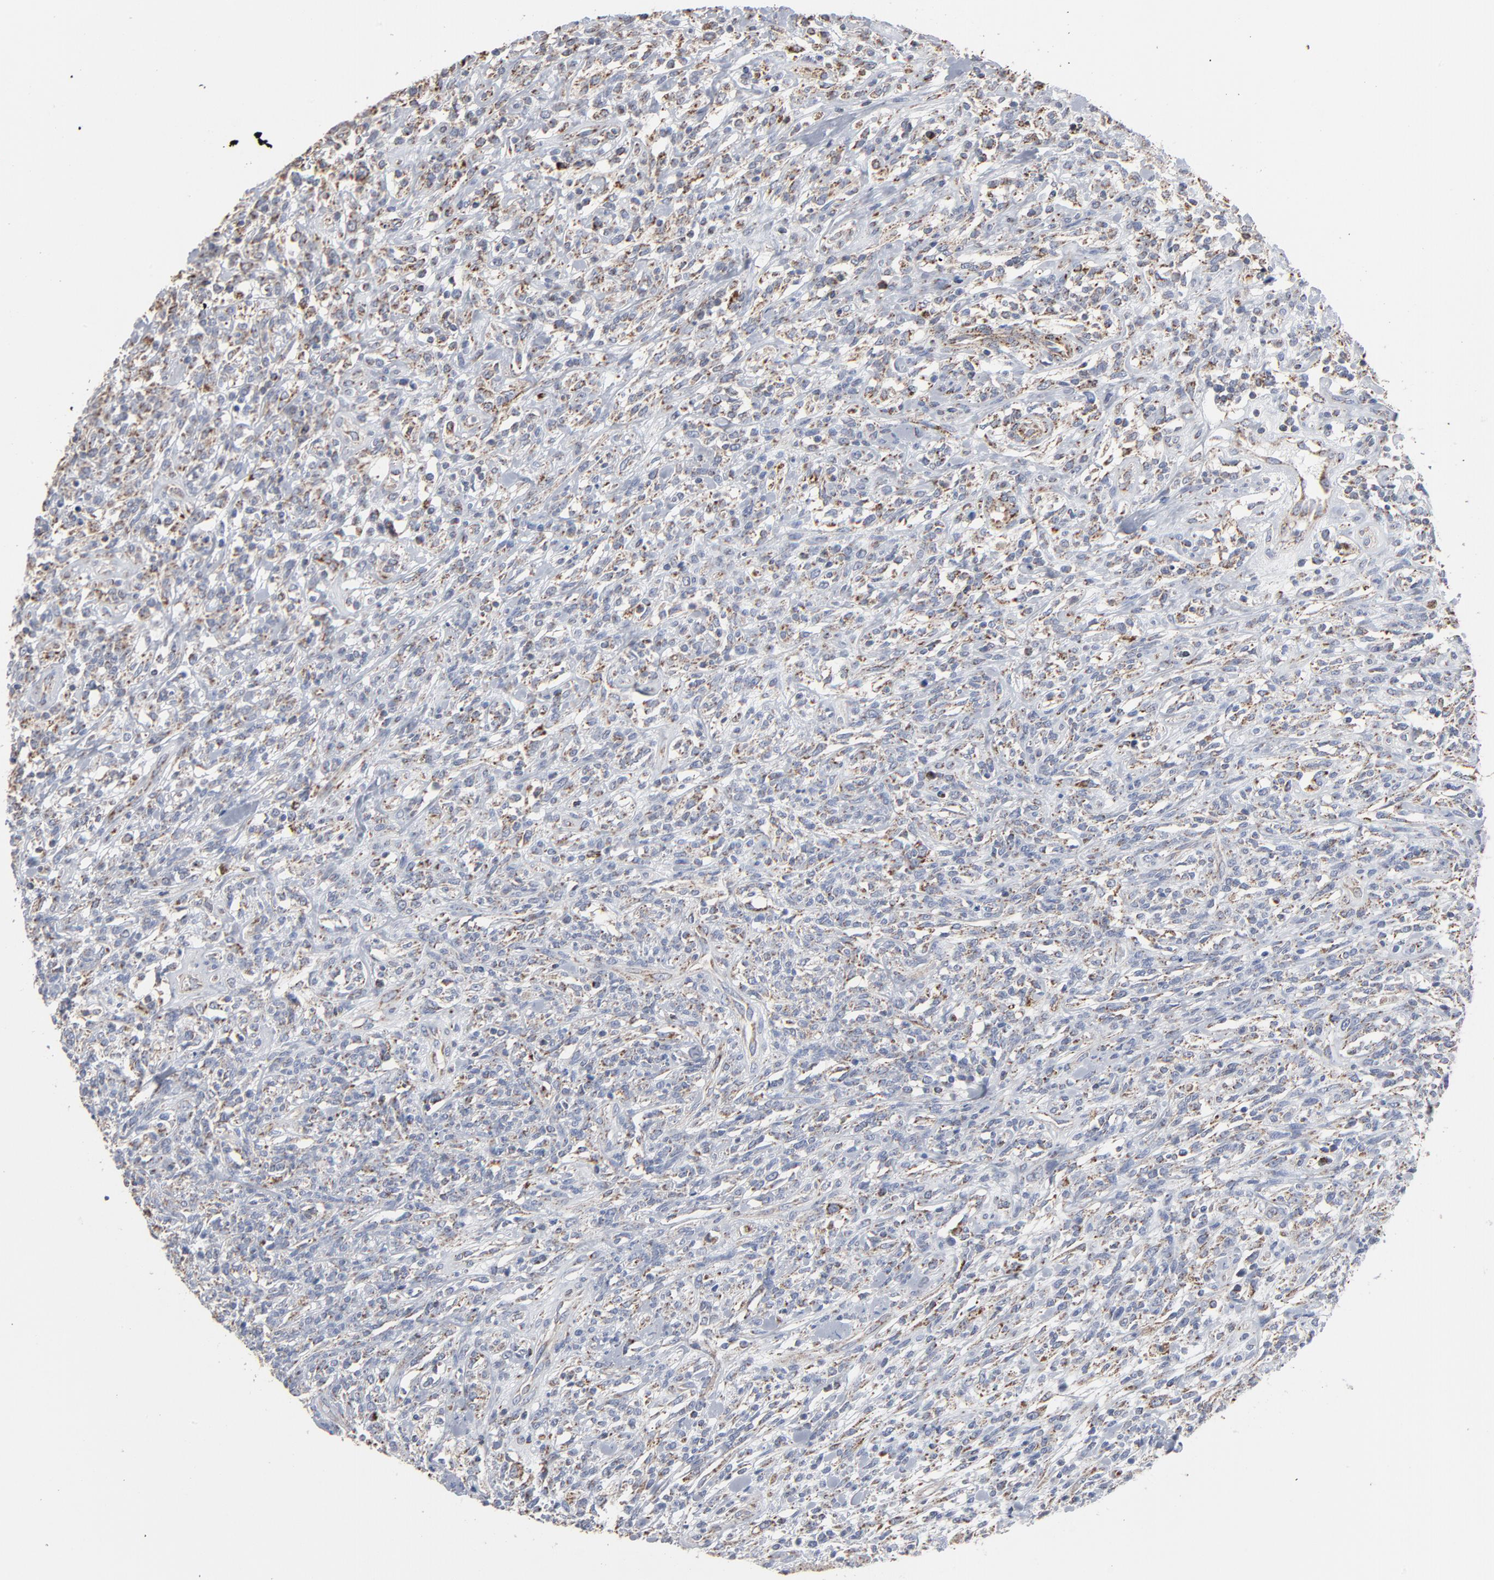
{"staining": {"intensity": "strong", "quantity": "25%-75%", "location": "cytoplasmic/membranous"}, "tissue": "lymphoma", "cell_type": "Tumor cells", "image_type": "cancer", "snomed": [{"axis": "morphology", "description": "Malignant lymphoma, non-Hodgkin's type, High grade"}, {"axis": "topography", "description": "Lymph node"}], "caption": "This is a micrograph of IHC staining of lymphoma, which shows strong expression in the cytoplasmic/membranous of tumor cells.", "gene": "UQCRC1", "patient": {"sex": "female", "age": 73}}